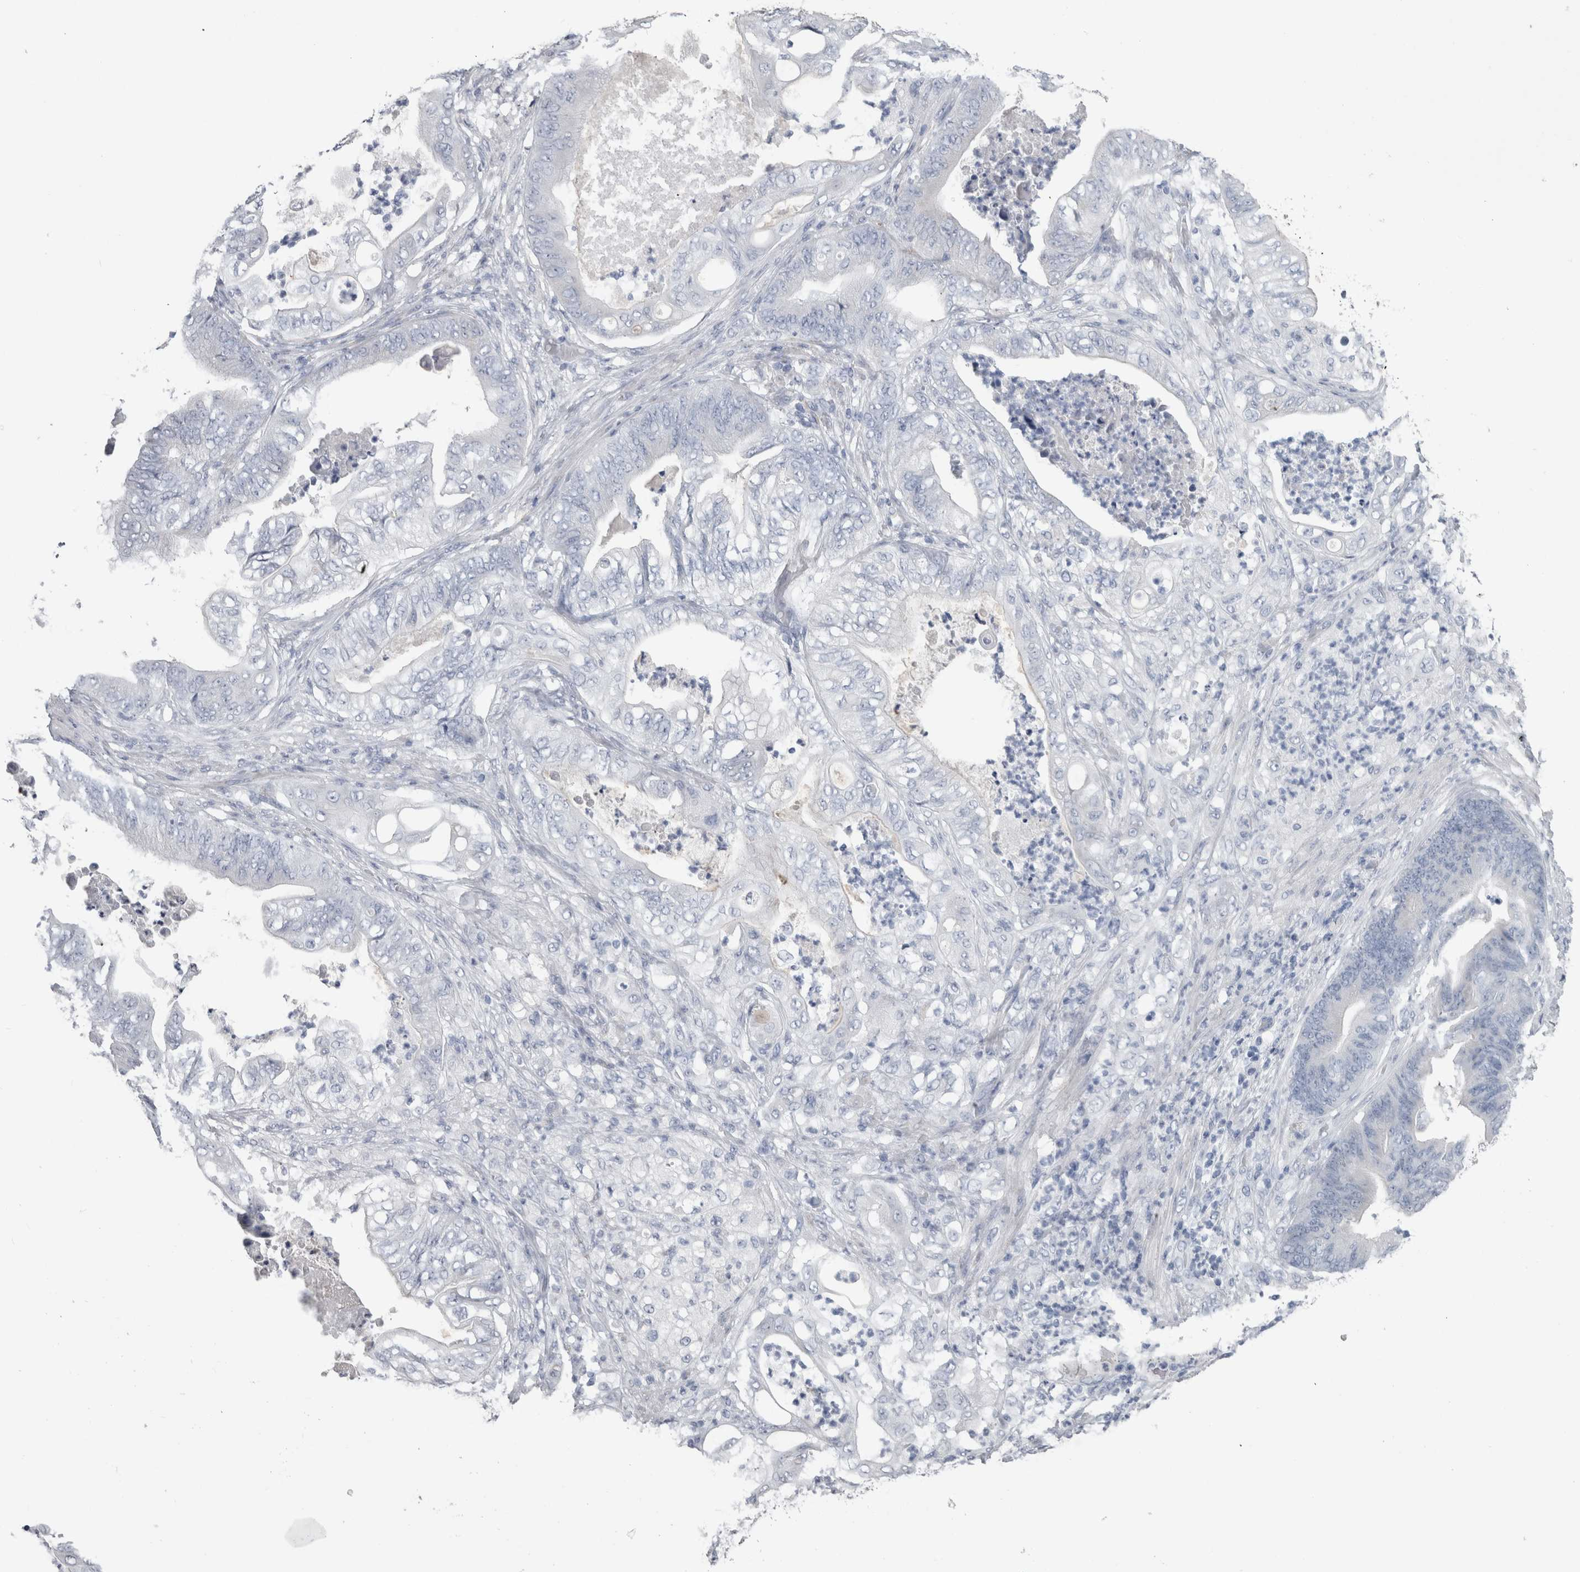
{"staining": {"intensity": "negative", "quantity": "none", "location": "none"}, "tissue": "stomach cancer", "cell_type": "Tumor cells", "image_type": "cancer", "snomed": [{"axis": "morphology", "description": "Adenocarcinoma, NOS"}, {"axis": "topography", "description": "Stomach"}], "caption": "DAB immunohistochemical staining of human stomach cancer shows no significant positivity in tumor cells.", "gene": "MSMB", "patient": {"sex": "female", "age": 73}}